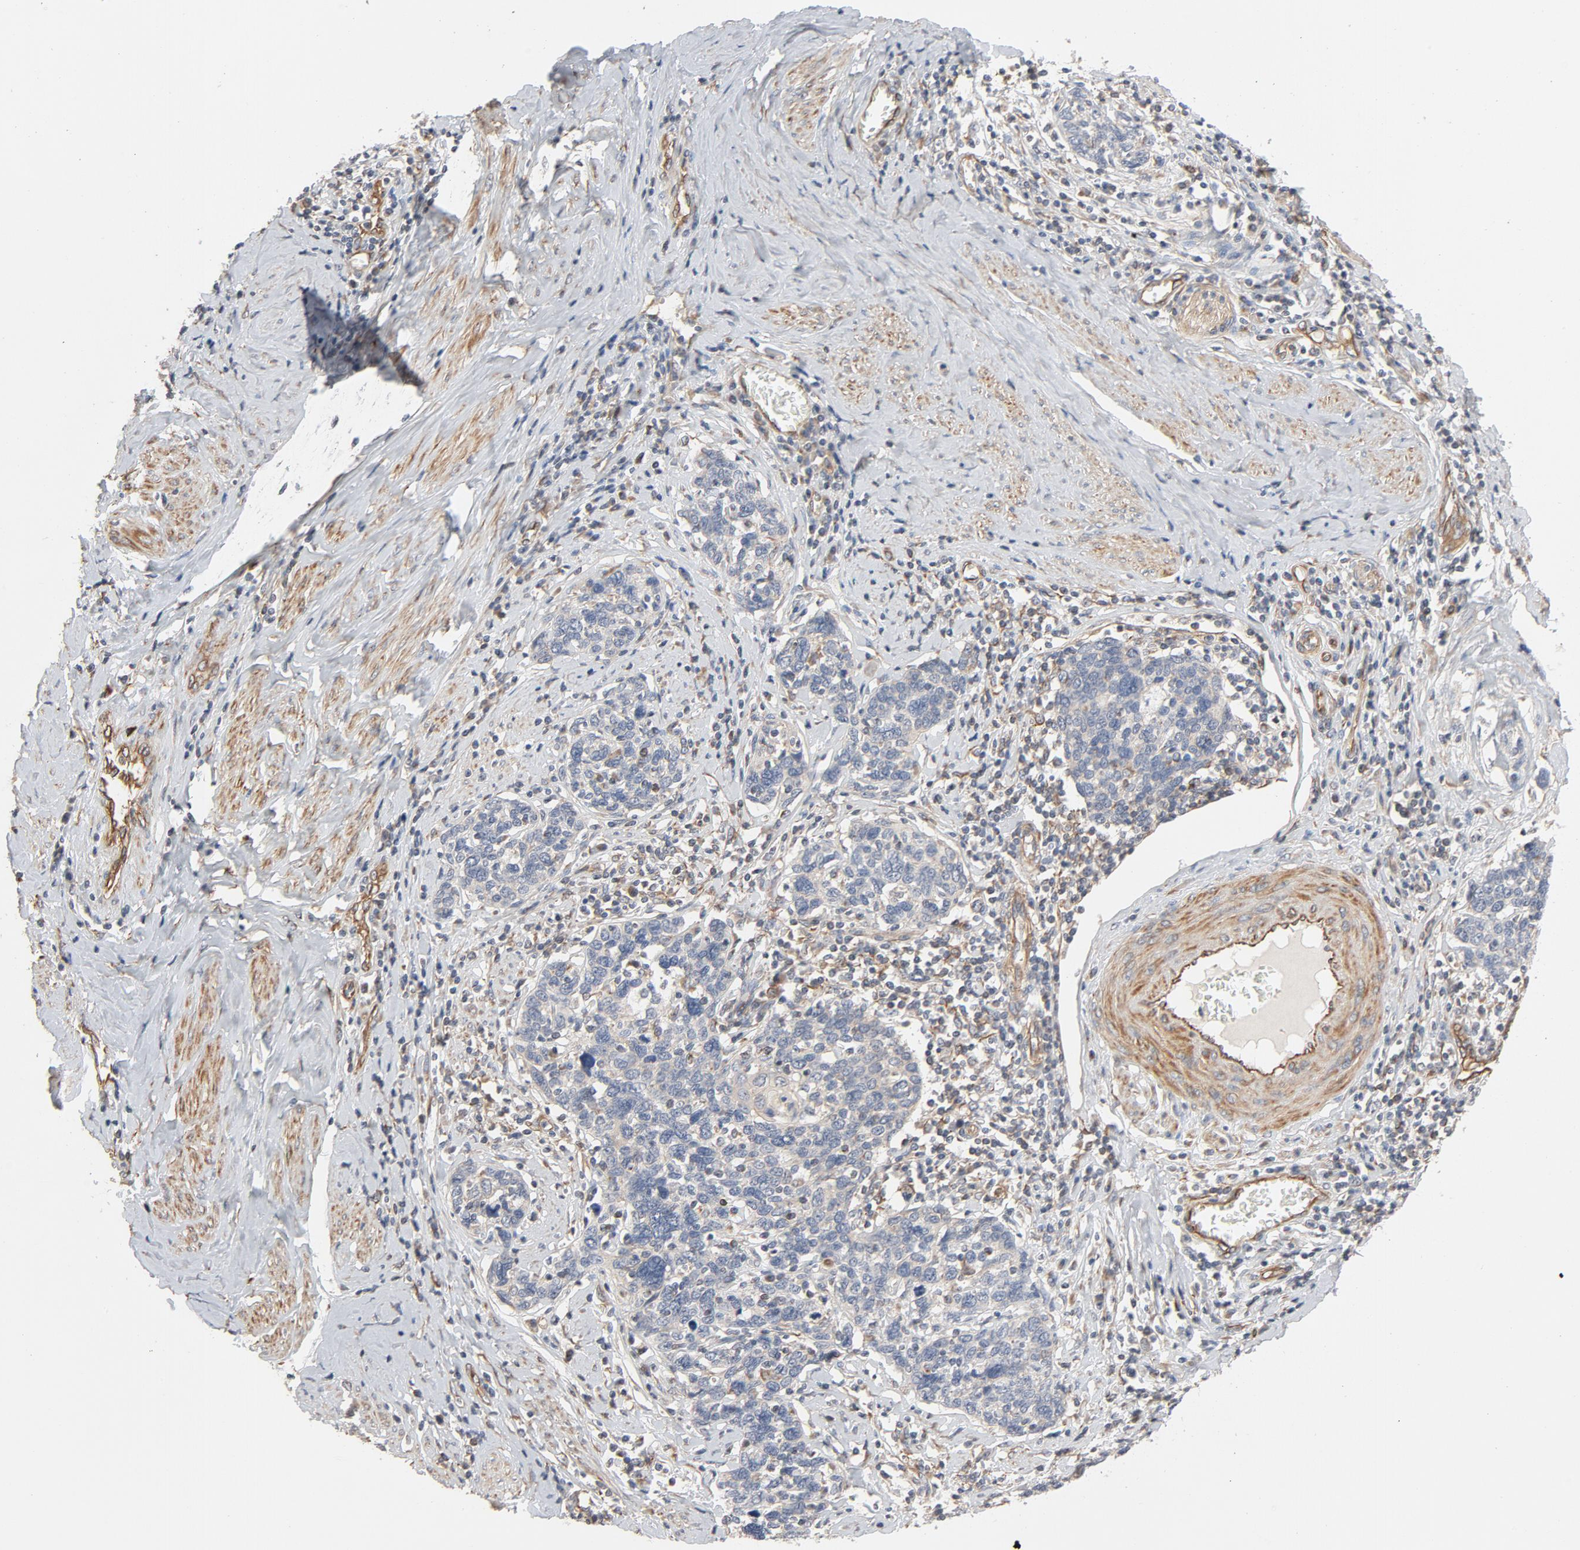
{"staining": {"intensity": "weak", "quantity": "<25%", "location": "cytoplasmic/membranous"}, "tissue": "cervical cancer", "cell_type": "Tumor cells", "image_type": "cancer", "snomed": [{"axis": "morphology", "description": "Squamous cell carcinoma, NOS"}, {"axis": "topography", "description": "Cervix"}], "caption": "Tumor cells show no significant positivity in cervical cancer. (Stains: DAB (3,3'-diaminobenzidine) immunohistochemistry (IHC) with hematoxylin counter stain, Microscopy: brightfield microscopy at high magnification).", "gene": "TRIOBP", "patient": {"sex": "female", "age": 41}}